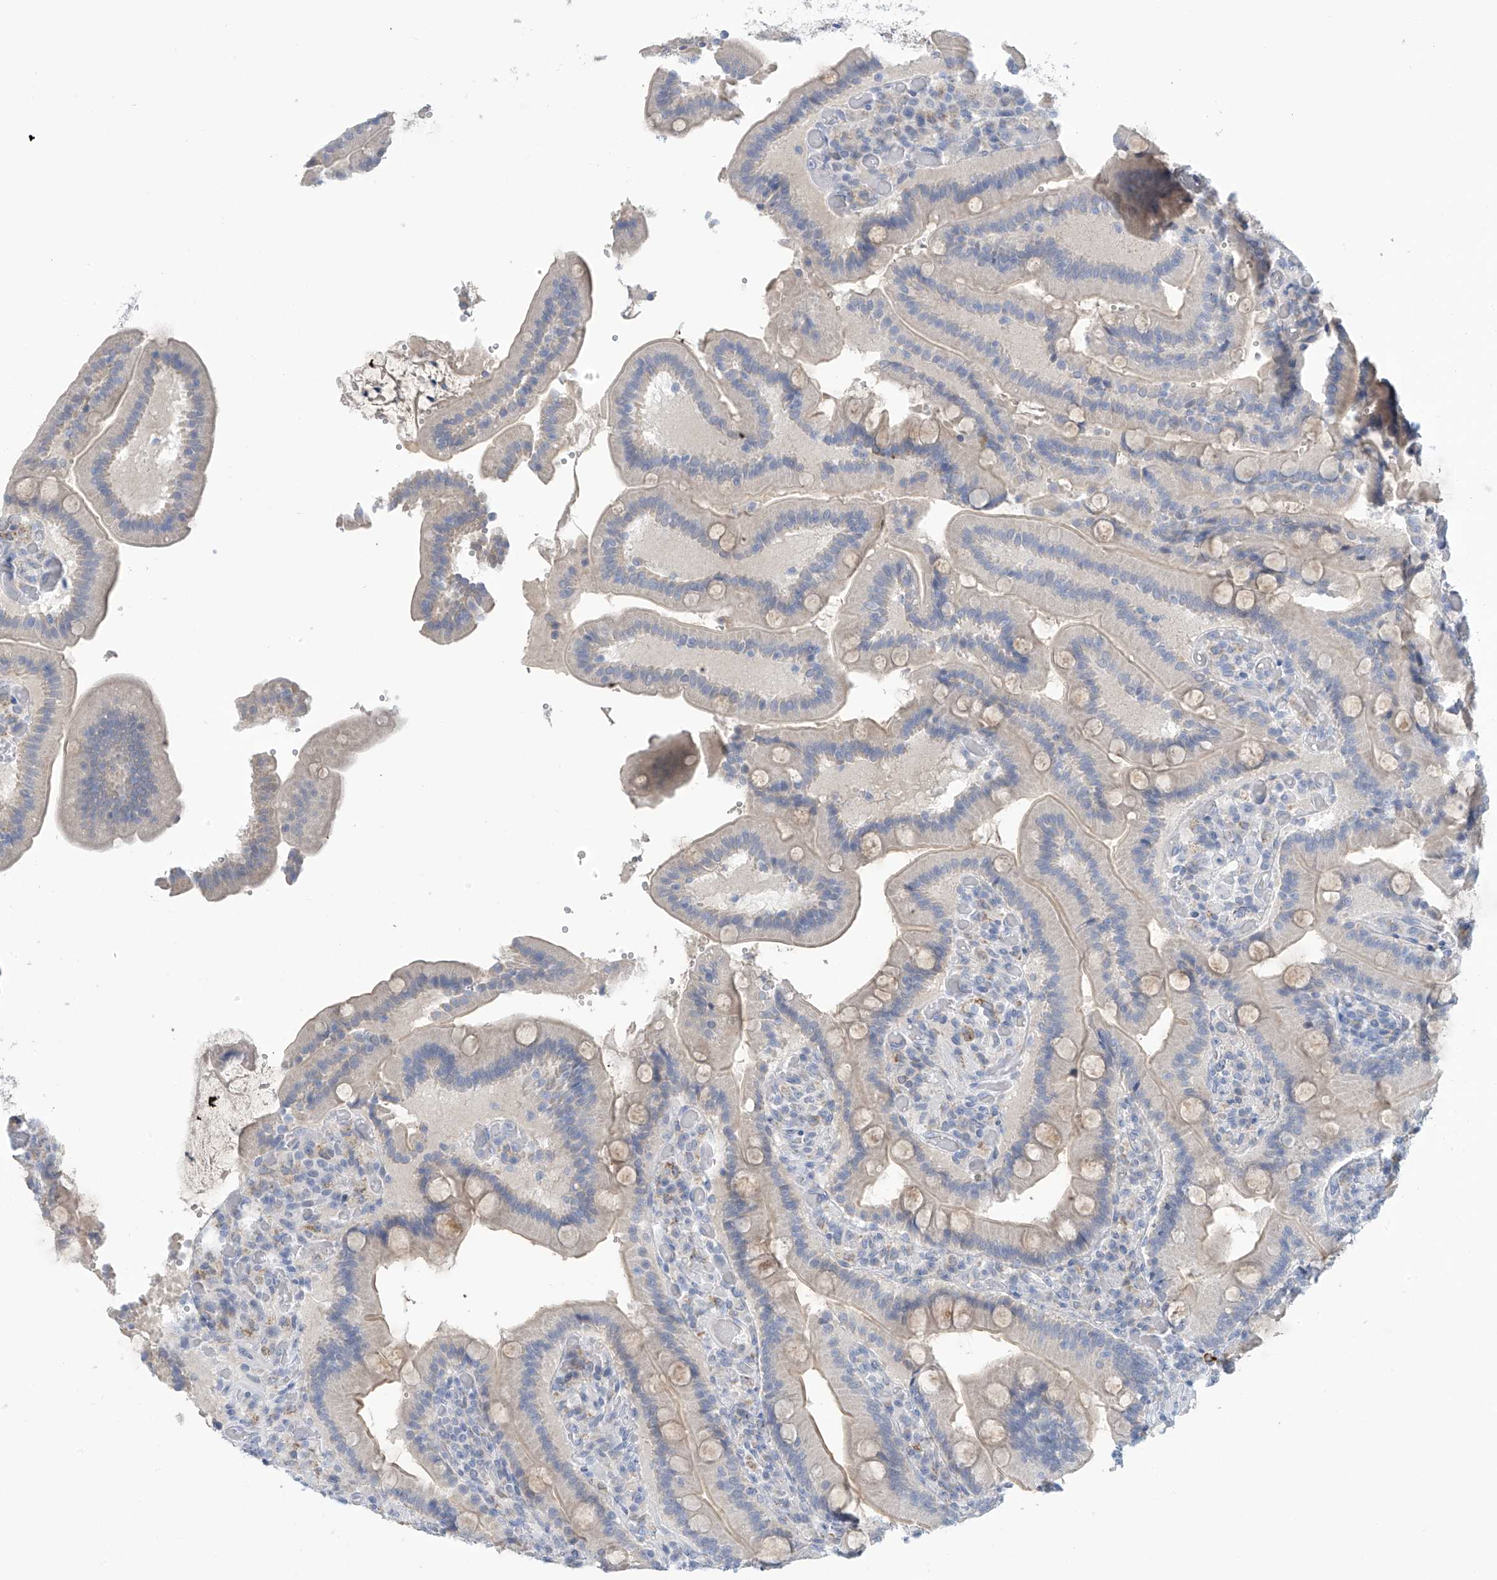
{"staining": {"intensity": "moderate", "quantity": "25%-75%", "location": "cytoplasmic/membranous"}, "tissue": "duodenum", "cell_type": "Glandular cells", "image_type": "normal", "snomed": [{"axis": "morphology", "description": "Normal tissue, NOS"}, {"axis": "topography", "description": "Duodenum"}], "caption": "This is a histology image of immunohistochemistry staining of benign duodenum, which shows moderate staining in the cytoplasmic/membranous of glandular cells.", "gene": "IBA57", "patient": {"sex": "female", "age": 62}}